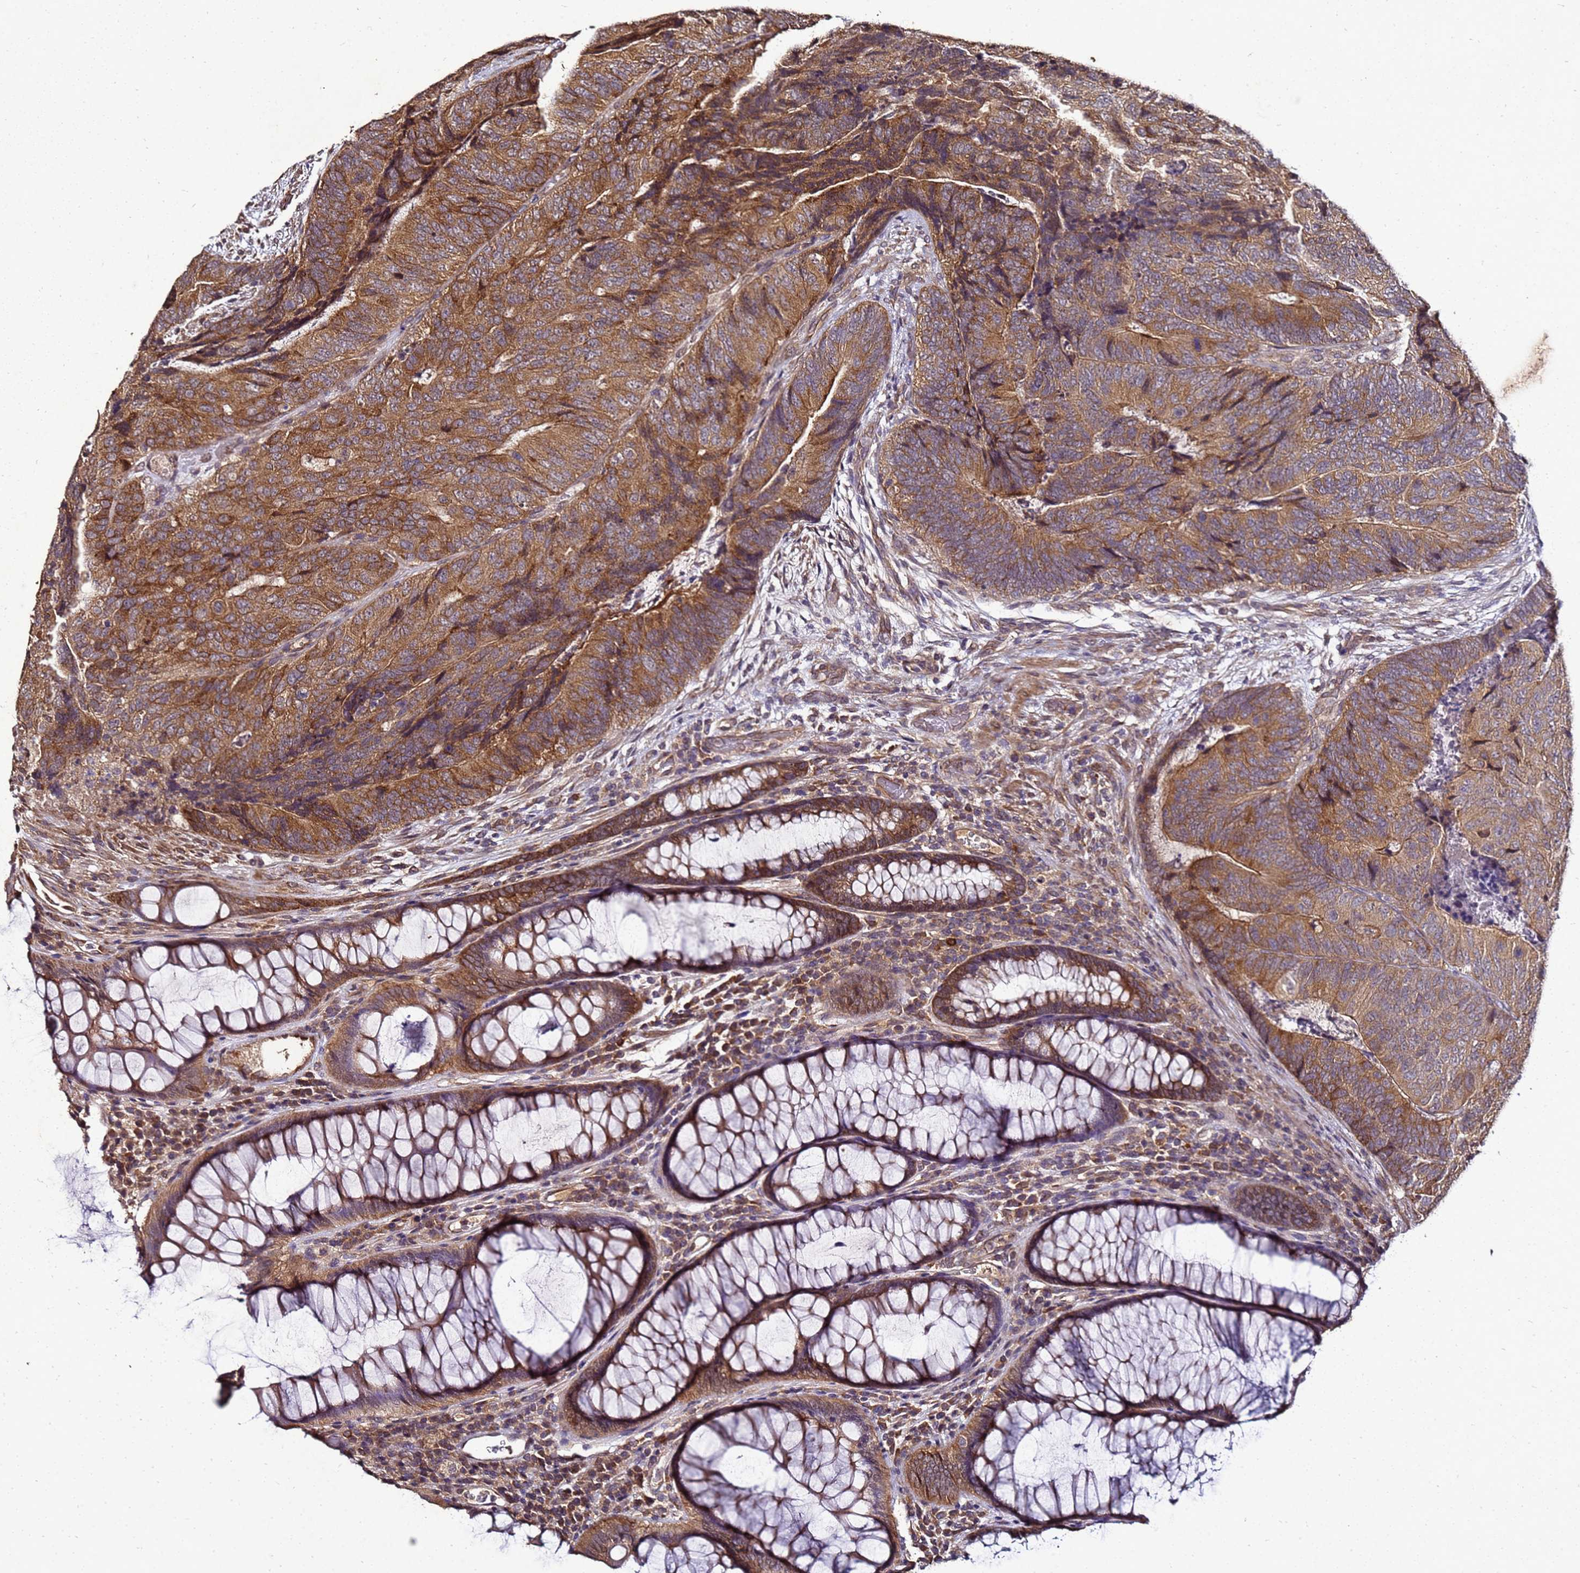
{"staining": {"intensity": "moderate", "quantity": ">75%", "location": "cytoplasmic/membranous"}, "tissue": "colorectal cancer", "cell_type": "Tumor cells", "image_type": "cancer", "snomed": [{"axis": "morphology", "description": "Adenocarcinoma, NOS"}, {"axis": "topography", "description": "Colon"}], "caption": "Immunohistochemistry (IHC) (DAB (3,3'-diaminobenzidine)) staining of colorectal cancer (adenocarcinoma) shows moderate cytoplasmic/membranous protein expression in approximately >75% of tumor cells. (IHC, brightfield microscopy, high magnification).", "gene": "ANKRD17", "patient": {"sex": "female", "age": 67}}